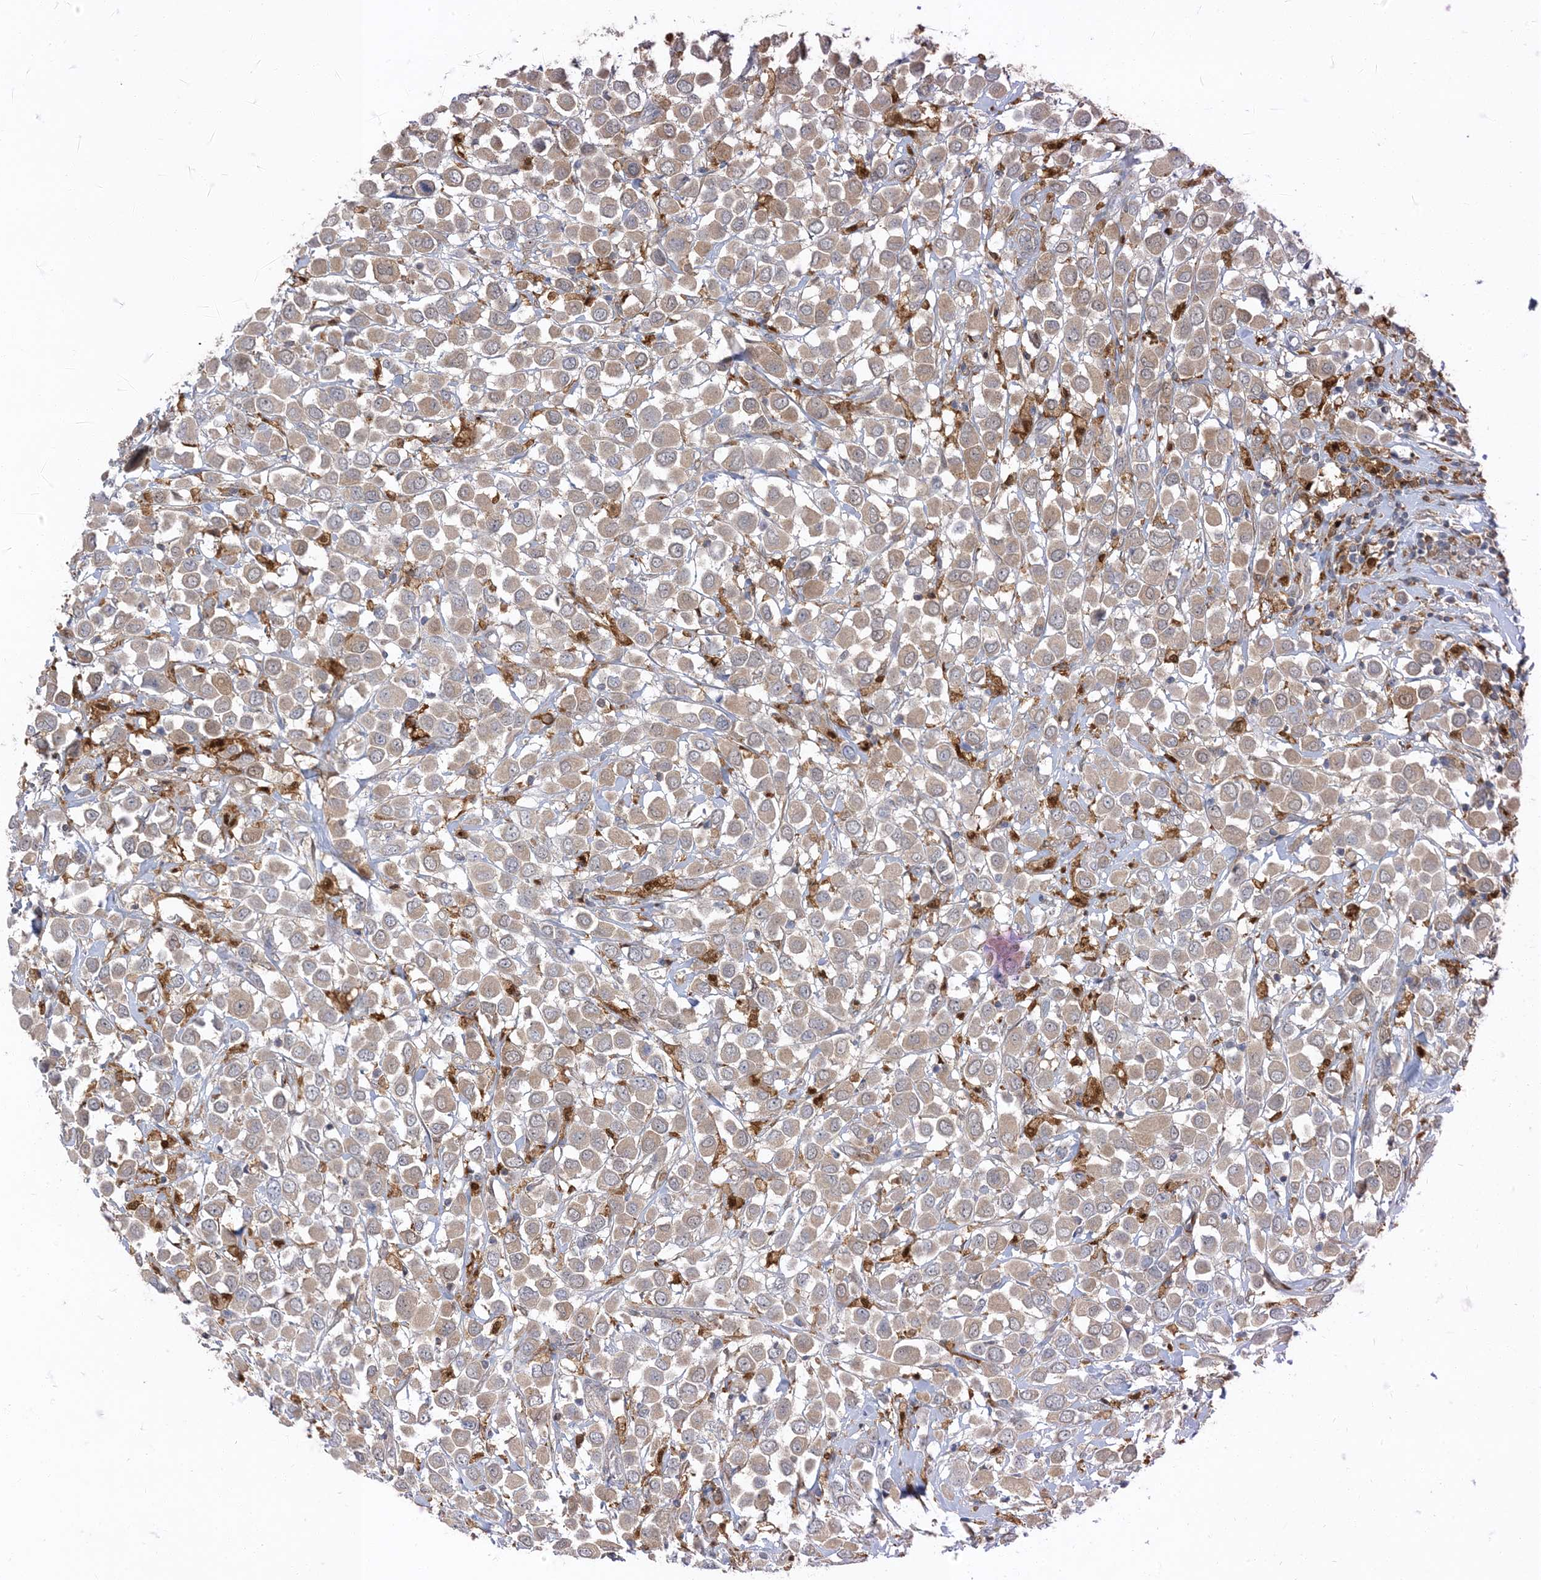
{"staining": {"intensity": "weak", "quantity": ">75%", "location": "cytoplasmic/membranous"}, "tissue": "breast cancer", "cell_type": "Tumor cells", "image_type": "cancer", "snomed": [{"axis": "morphology", "description": "Duct carcinoma"}, {"axis": "topography", "description": "Breast"}], "caption": "About >75% of tumor cells in breast intraductal carcinoma display weak cytoplasmic/membranous protein expression as visualized by brown immunohistochemical staining.", "gene": "NAGK", "patient": {"sex": "female", "age": 61}}